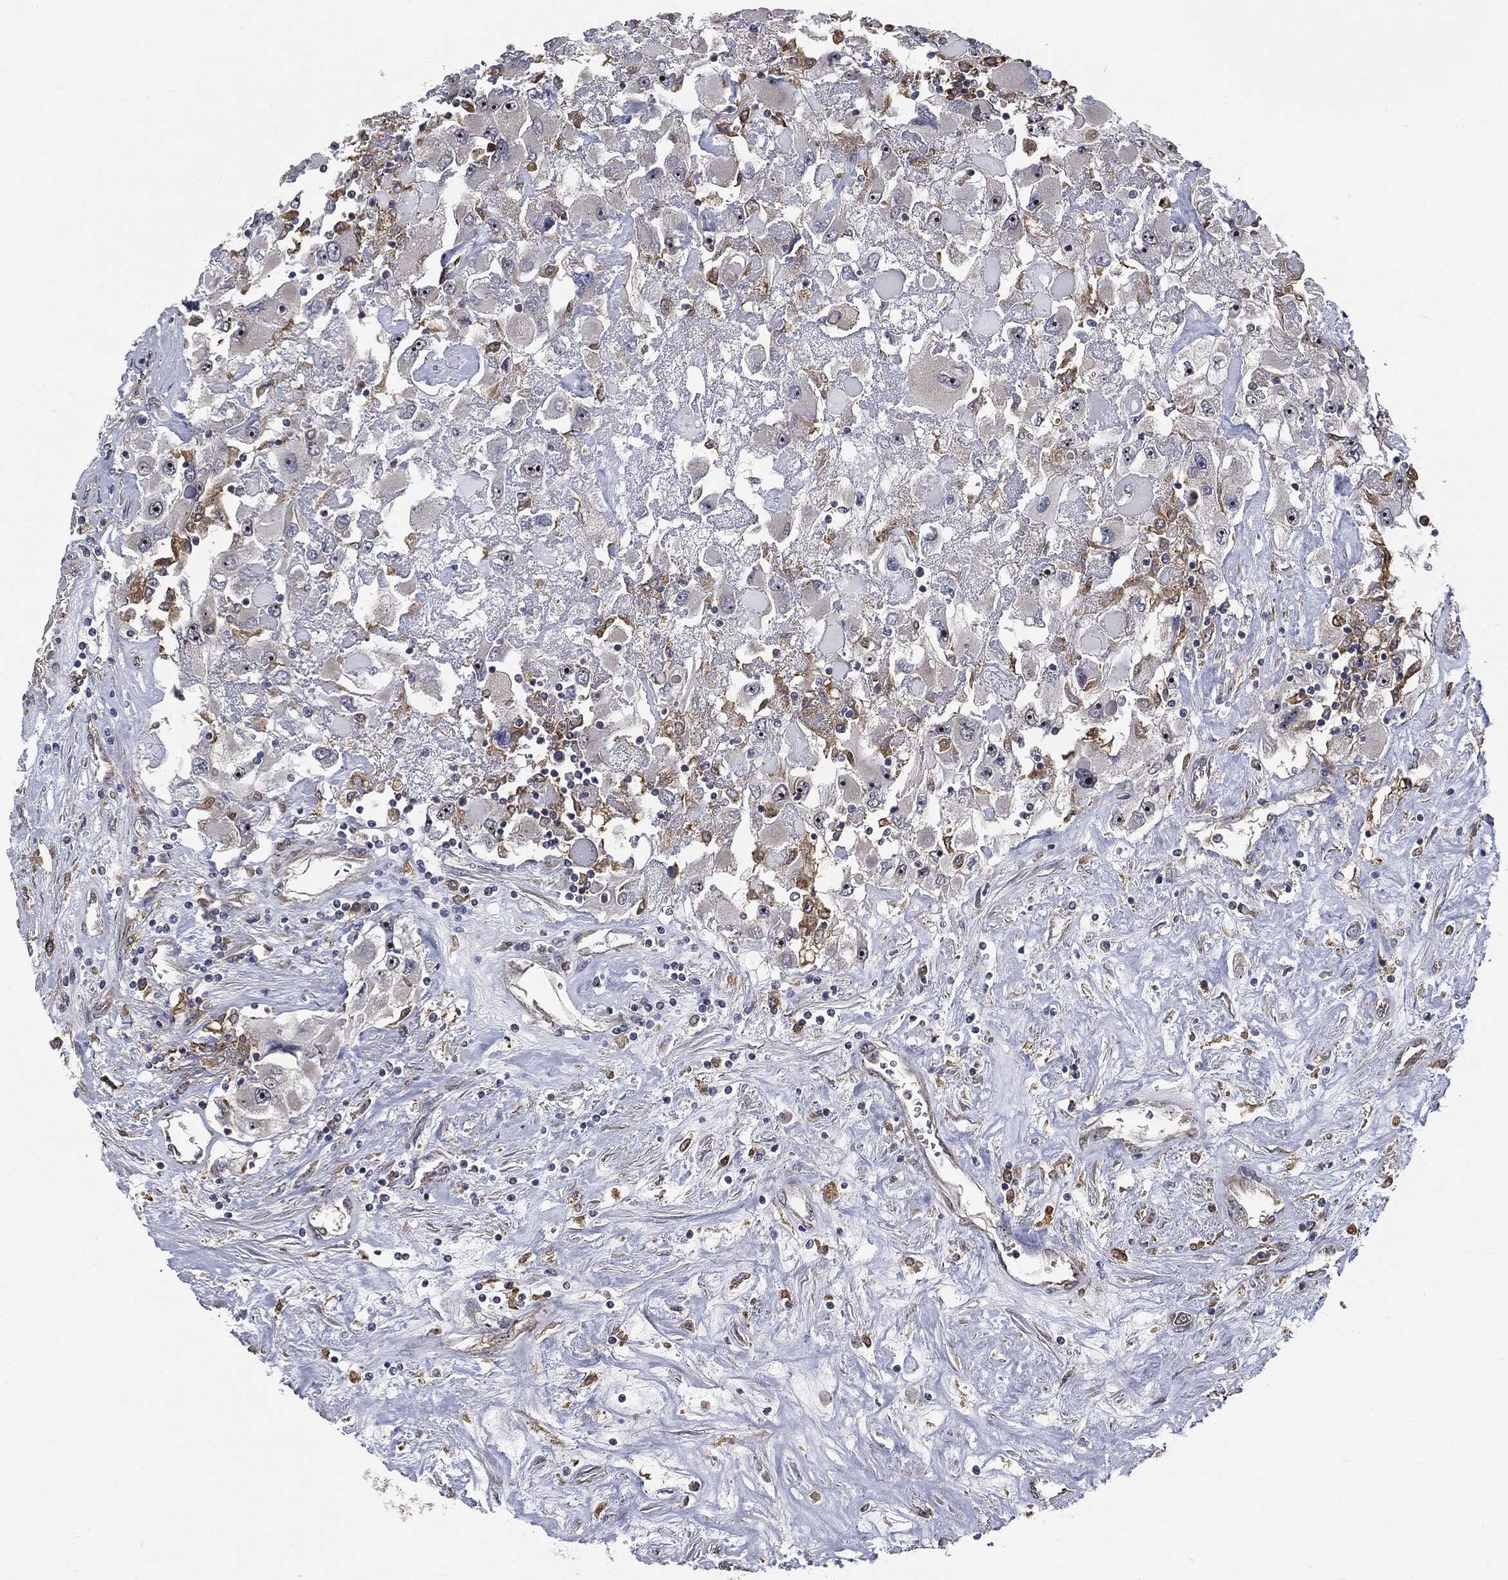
{"staining": {"intensity": "moderate", "quantity": "<25%", "location": "cytoplasmic/membranous,nuclear"}, "tissue": "renal cancer", "cell_type": "Tumor cells", "image_type": "cancer", "snomed": [{"axis": "morphology", "description": "Adenocarcinoma, NOS"}, {"axis": "topography", "description": "Kidney"}], "caption": "IHC image of human renal cancer stained for a protein (brown), which shows low levels of moderate cytoplasmic/membranous and nuclear positivity in about <25% of tumor cells.", "gene": "TRMT1L", "patient": {"sex": "female", "age": 52}}